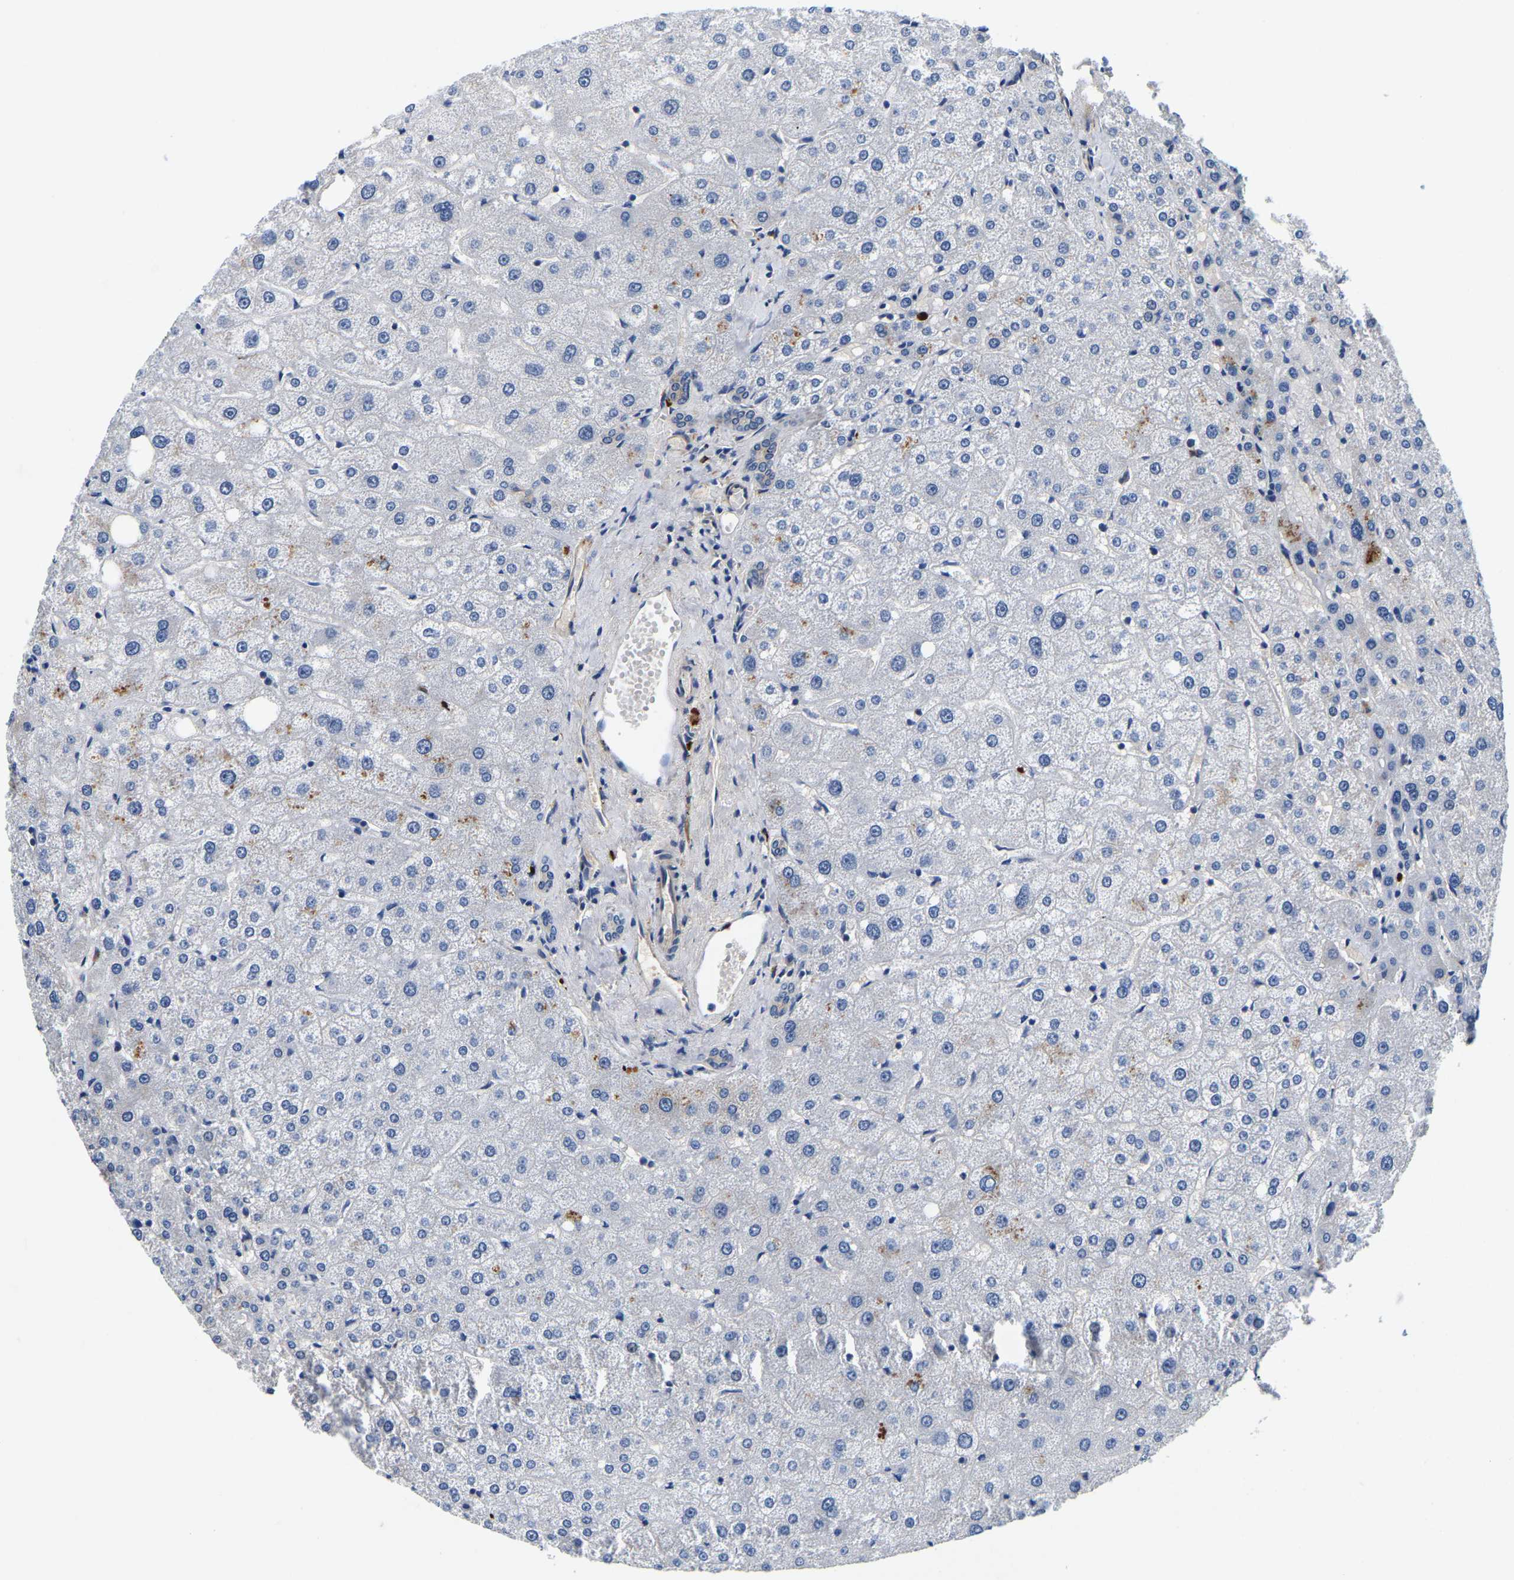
{"staining": {"intensity": "negative", "quantity": "none", "location": "none"}, "tissue": "liver", "cell_type": "Cholangiocytes", "image_type": "normal", "snomed": [{"axis": "morphology", "description": "Normal tissue, NOS"}, {"axis": "topography", "description": "Liver"}], "caption": "A photomicrograph of liver stained for a protein shows no brown staining in cholangiocytes. Nuclei are stained in blue.", "gene": "DUSP8", "patient": {"sex": "male", "age": 73}}